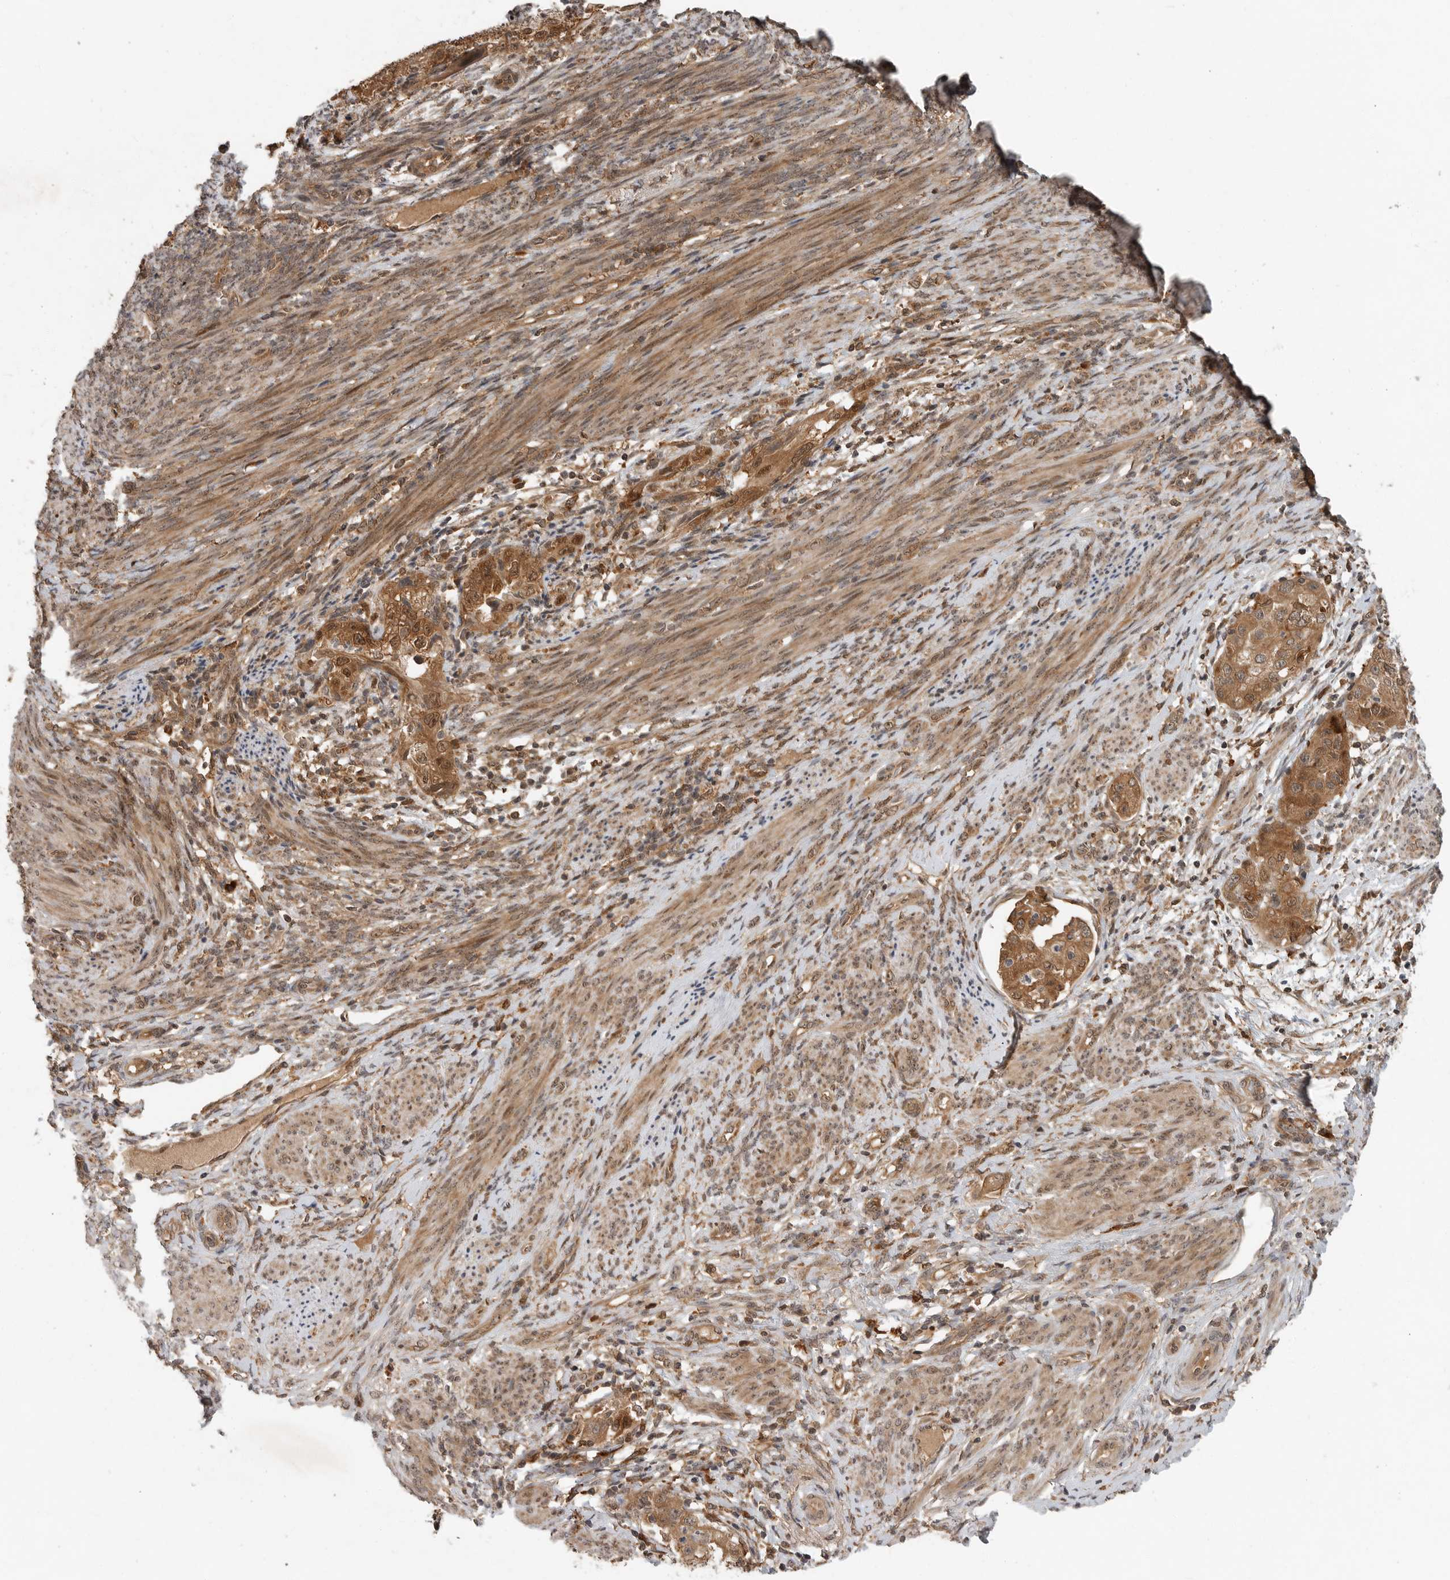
{"staining": {"intensity": "moderate", "quantity": ">75%", "location": "cytoplasmic/membranous,nuclear"}, "tissue": "endometrial cancer", "cell_type": "Tumor cells", "image_type": "cancer", "snomed": [{"axis": "morphology", "description": "Adenocarcinoma, NOS"}, {"axis": "topography", "description": "Endometrium"}], "caption": "Approximately >75% of tumor cells in human adenocarcinoma (endometrial) show moderate cytoplasmic/membranous and nuclear protein staining as visualized by brown immunohistochemical staining.", "gene": "OSBPL9", "patient": {"sex": "female", "age": 85}}